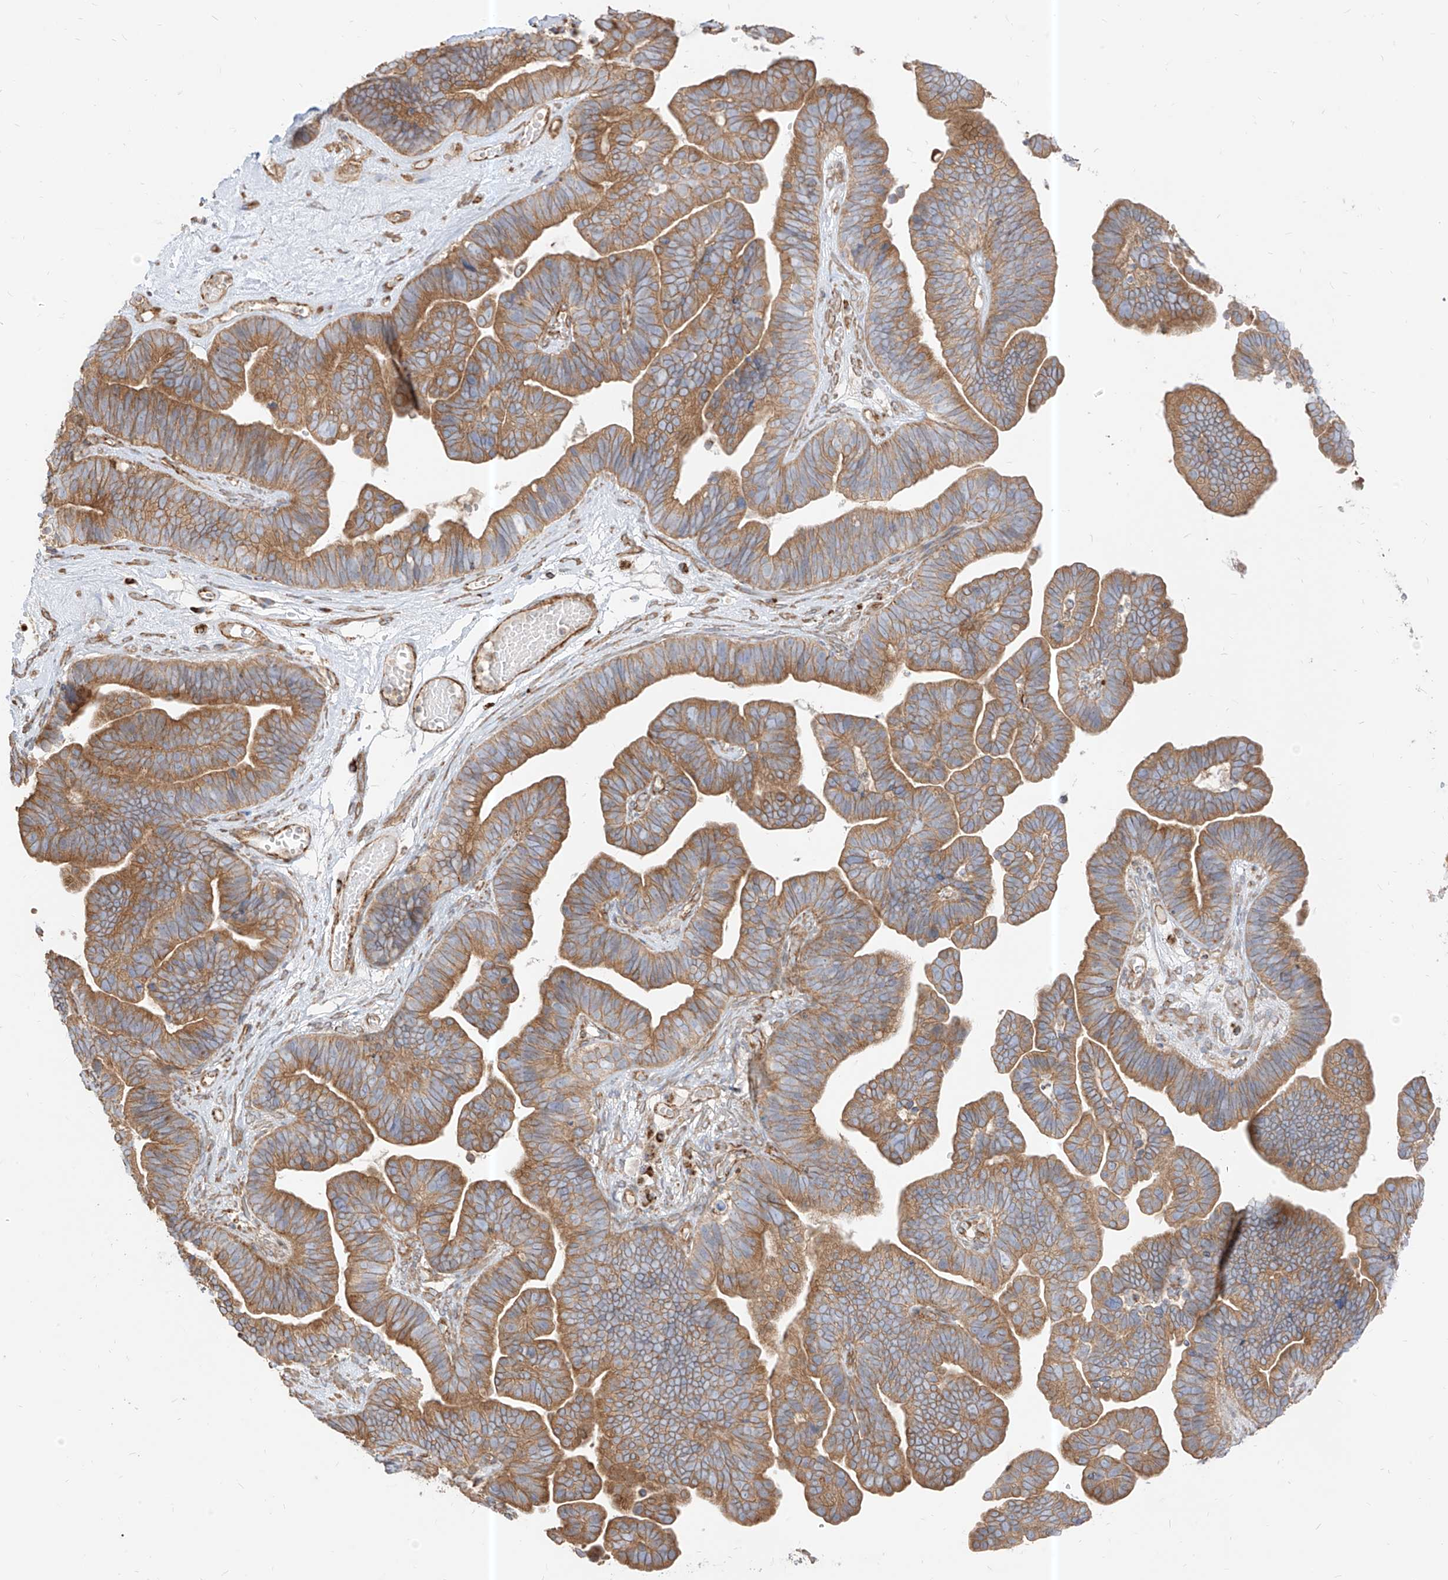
{"staining": {"intensity": "moderate", "quantity": ">75%", "location": "cytoplasmic/membranous"}, "tissue": "ovarian cancer", "cell_type": "Tumor cells", "image_type": "cancer", "snomed": [{"axis": "morphology", "description": "Cystadenocarcinoma, serous, NOS"}, {"axis": "topography", "description": "Ovary"}], "caption": "The immunohistochemical stain shows moderate cytoplasmic/membranous positivity in tumor cells of ovarian cancer (serous cystadenocarcinoma) tissue.", "gene": "PLCL1", "patient": {"sex": "female", "age": 56}}